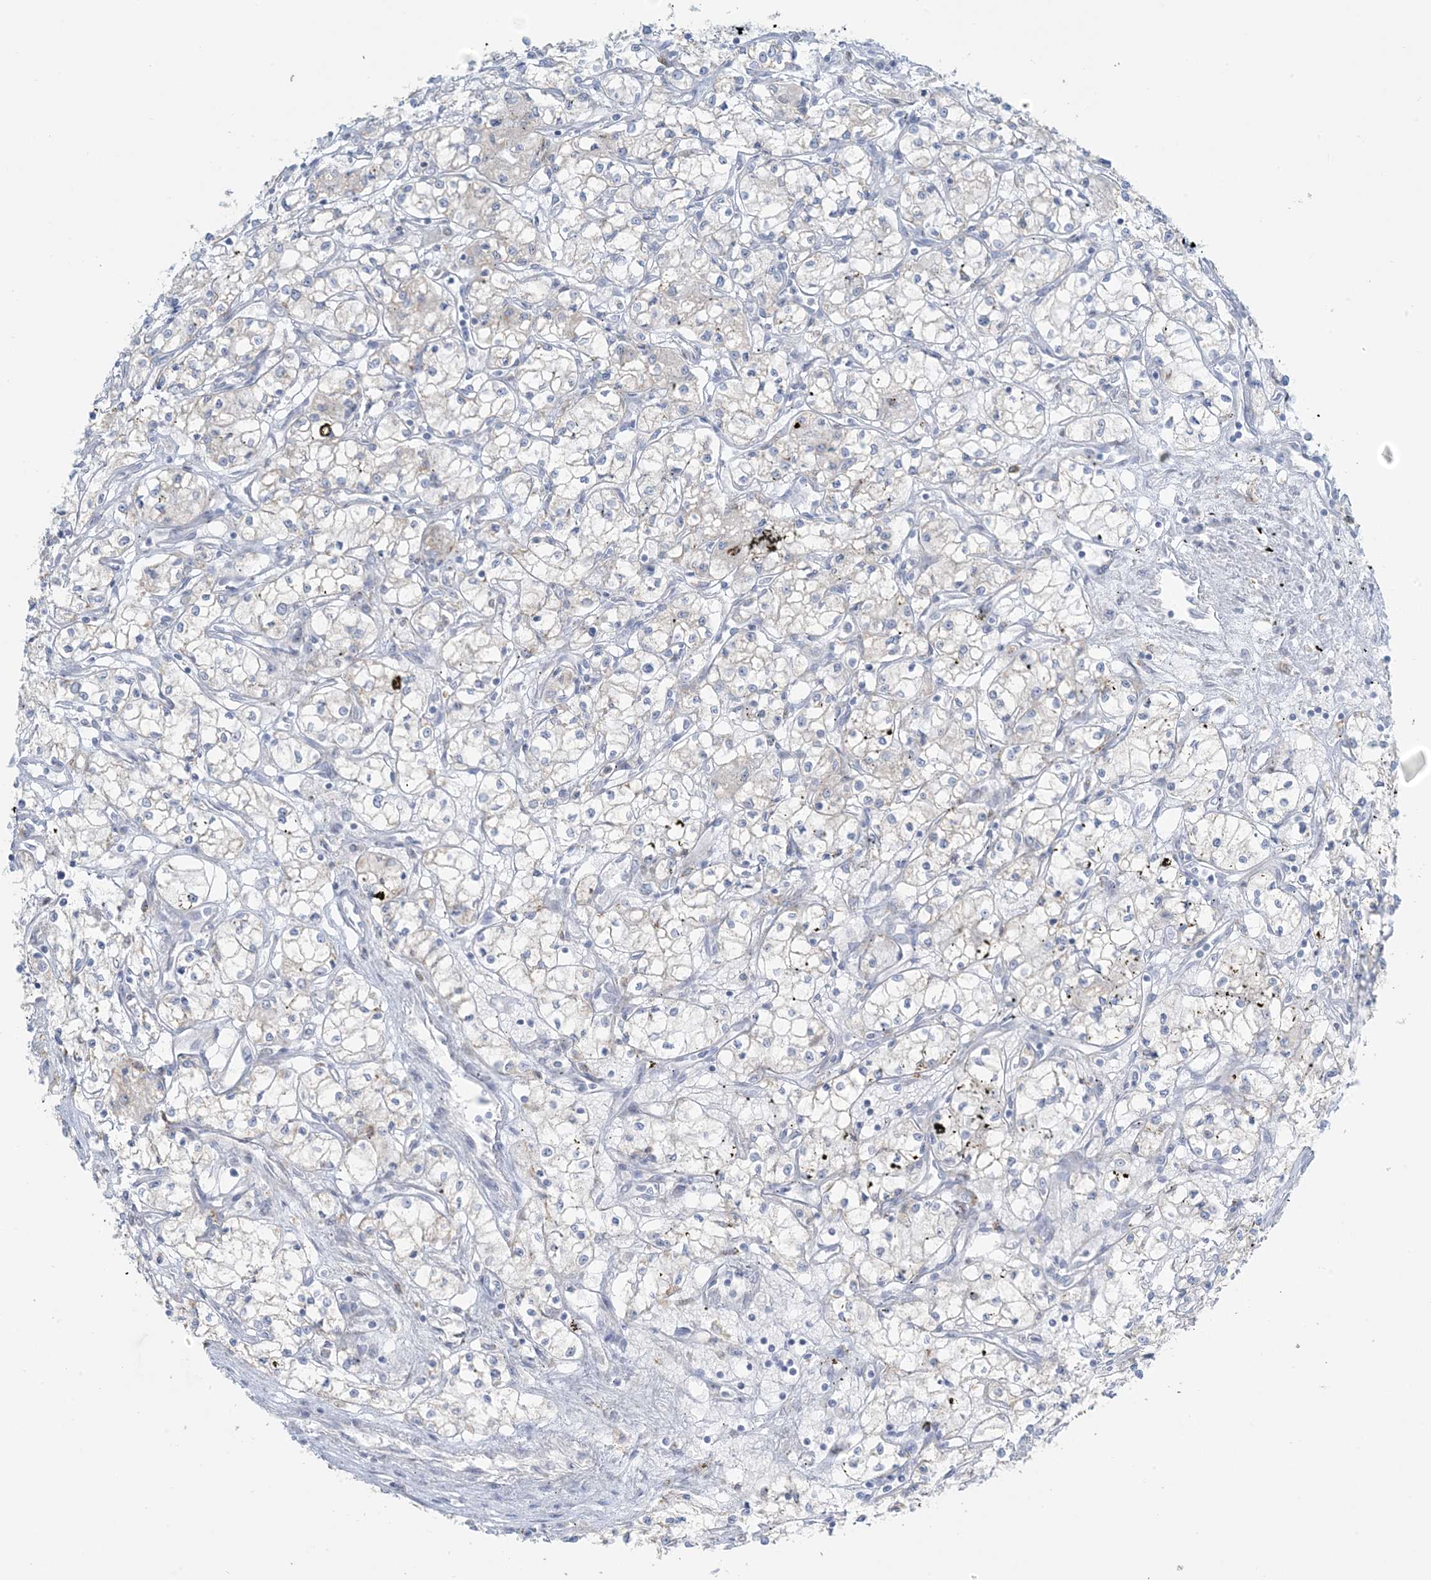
{"staining": {"intensity": "negative", "quantity": "none", "location": "none"}, "tissue": "renal cancer", "cell_type": "Tumor cells", "image_type": "cancer", "snomed": [{"axis": "morphology", "description": "Adenocarcinoma, NOS"}, {"axis": "topography", "description": "Kidney"}], "caption": "This is an IHC image of renal cancer. There is no expression in tumor cells.", "gene": "ZDHHC4", "patient": {"sex": "male", "age": 59}}